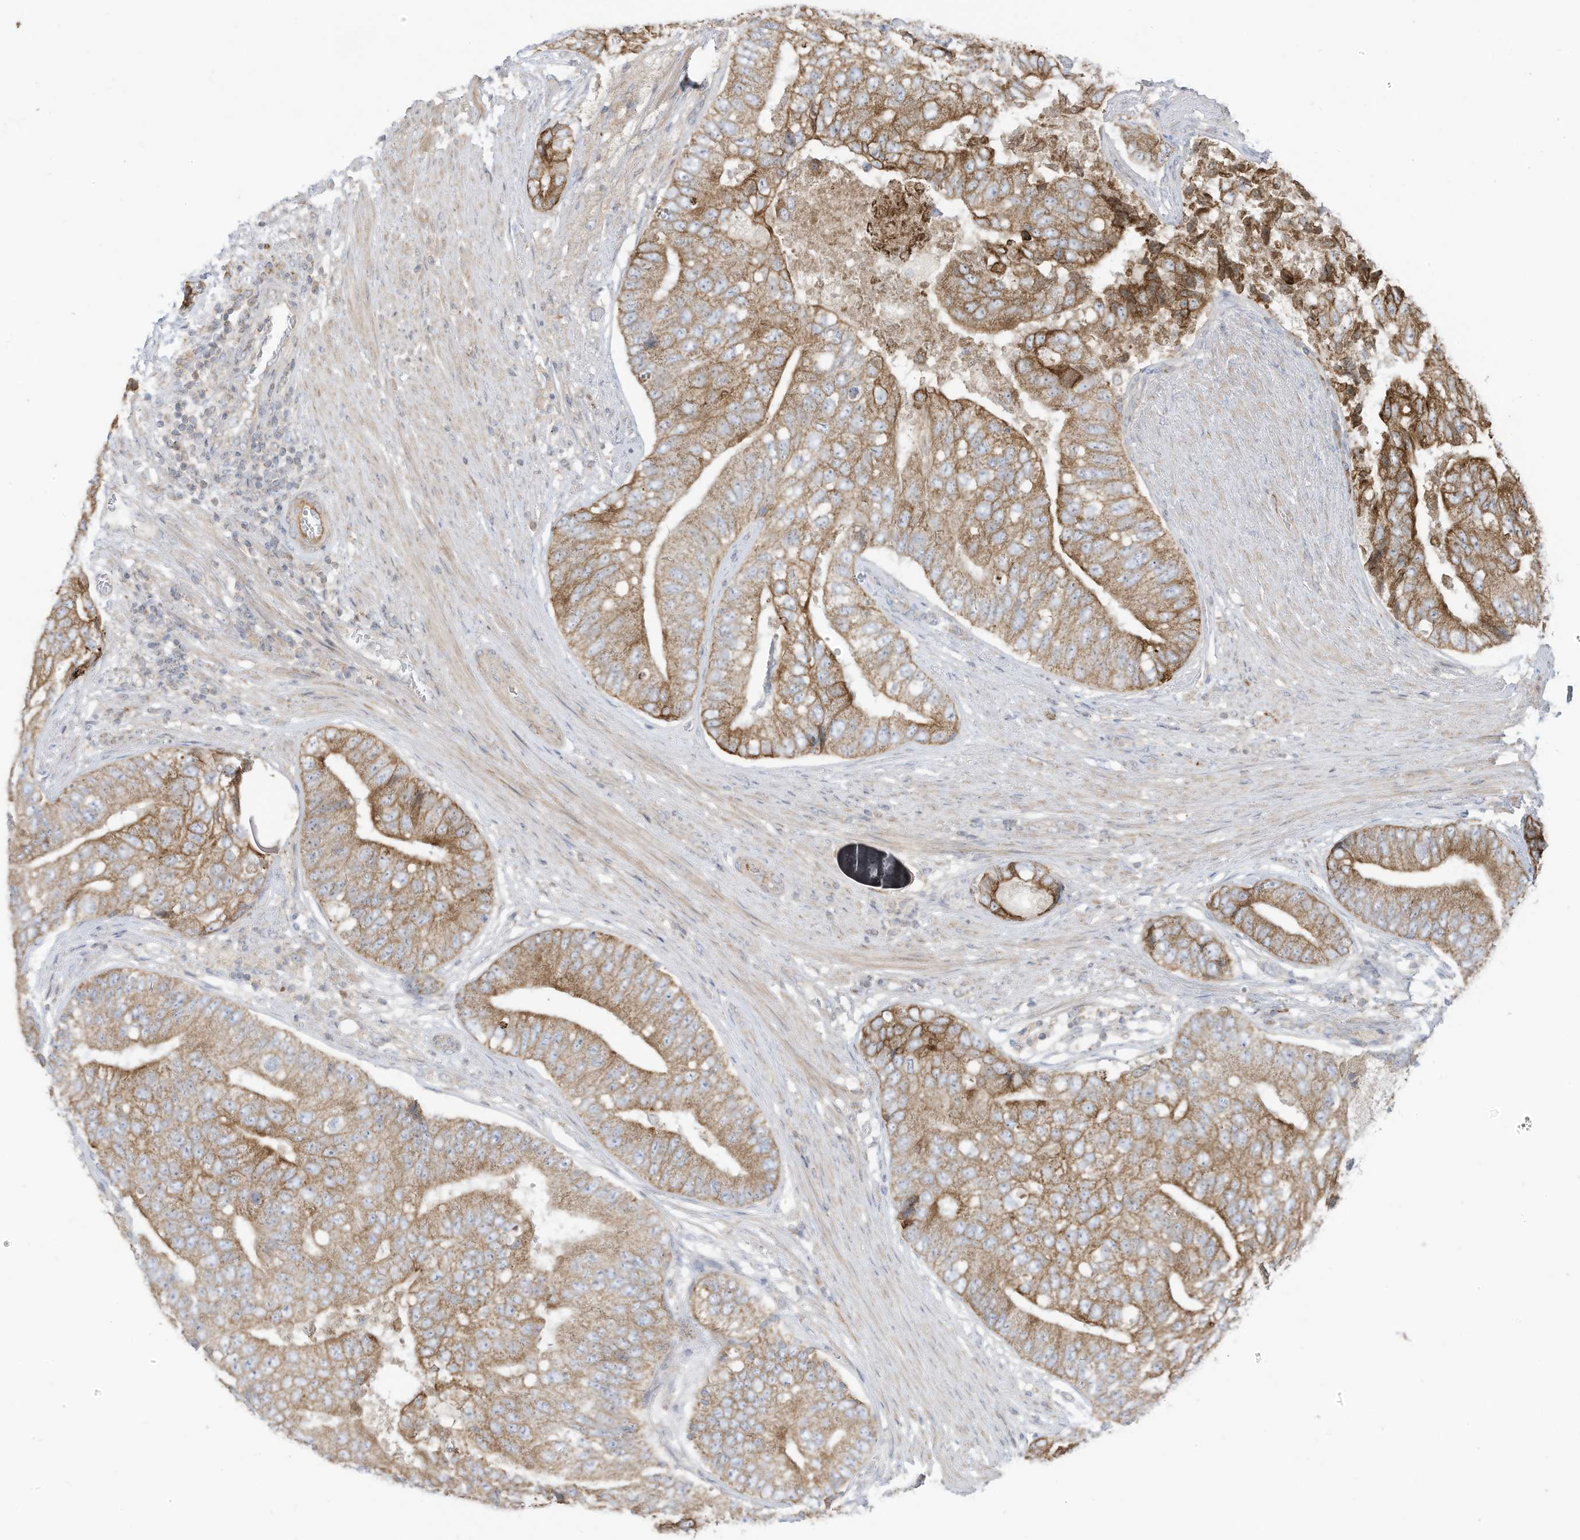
{"staining": {"intensity": "moderate", "quantity": ">75%", "location": "cytoplasmic/membranous"}, "tissue": "prostate cancer", "cell_type": "Tumor cells", "image_type": "cancer", "snomed": [{"axis": "morphology", "description": "Adenocarcinoma, High grade"}, {"axis": "topography", "description": "Prostate"}], "caption": "Protein expression analysis of human prostate high-grade adenocarcinoma reveals moderate cytoplasmic/membranous positivity in approximately >75% of tumor cells.", "gene": "CGAS", "patient": {"sex": "male", "age": 70}}